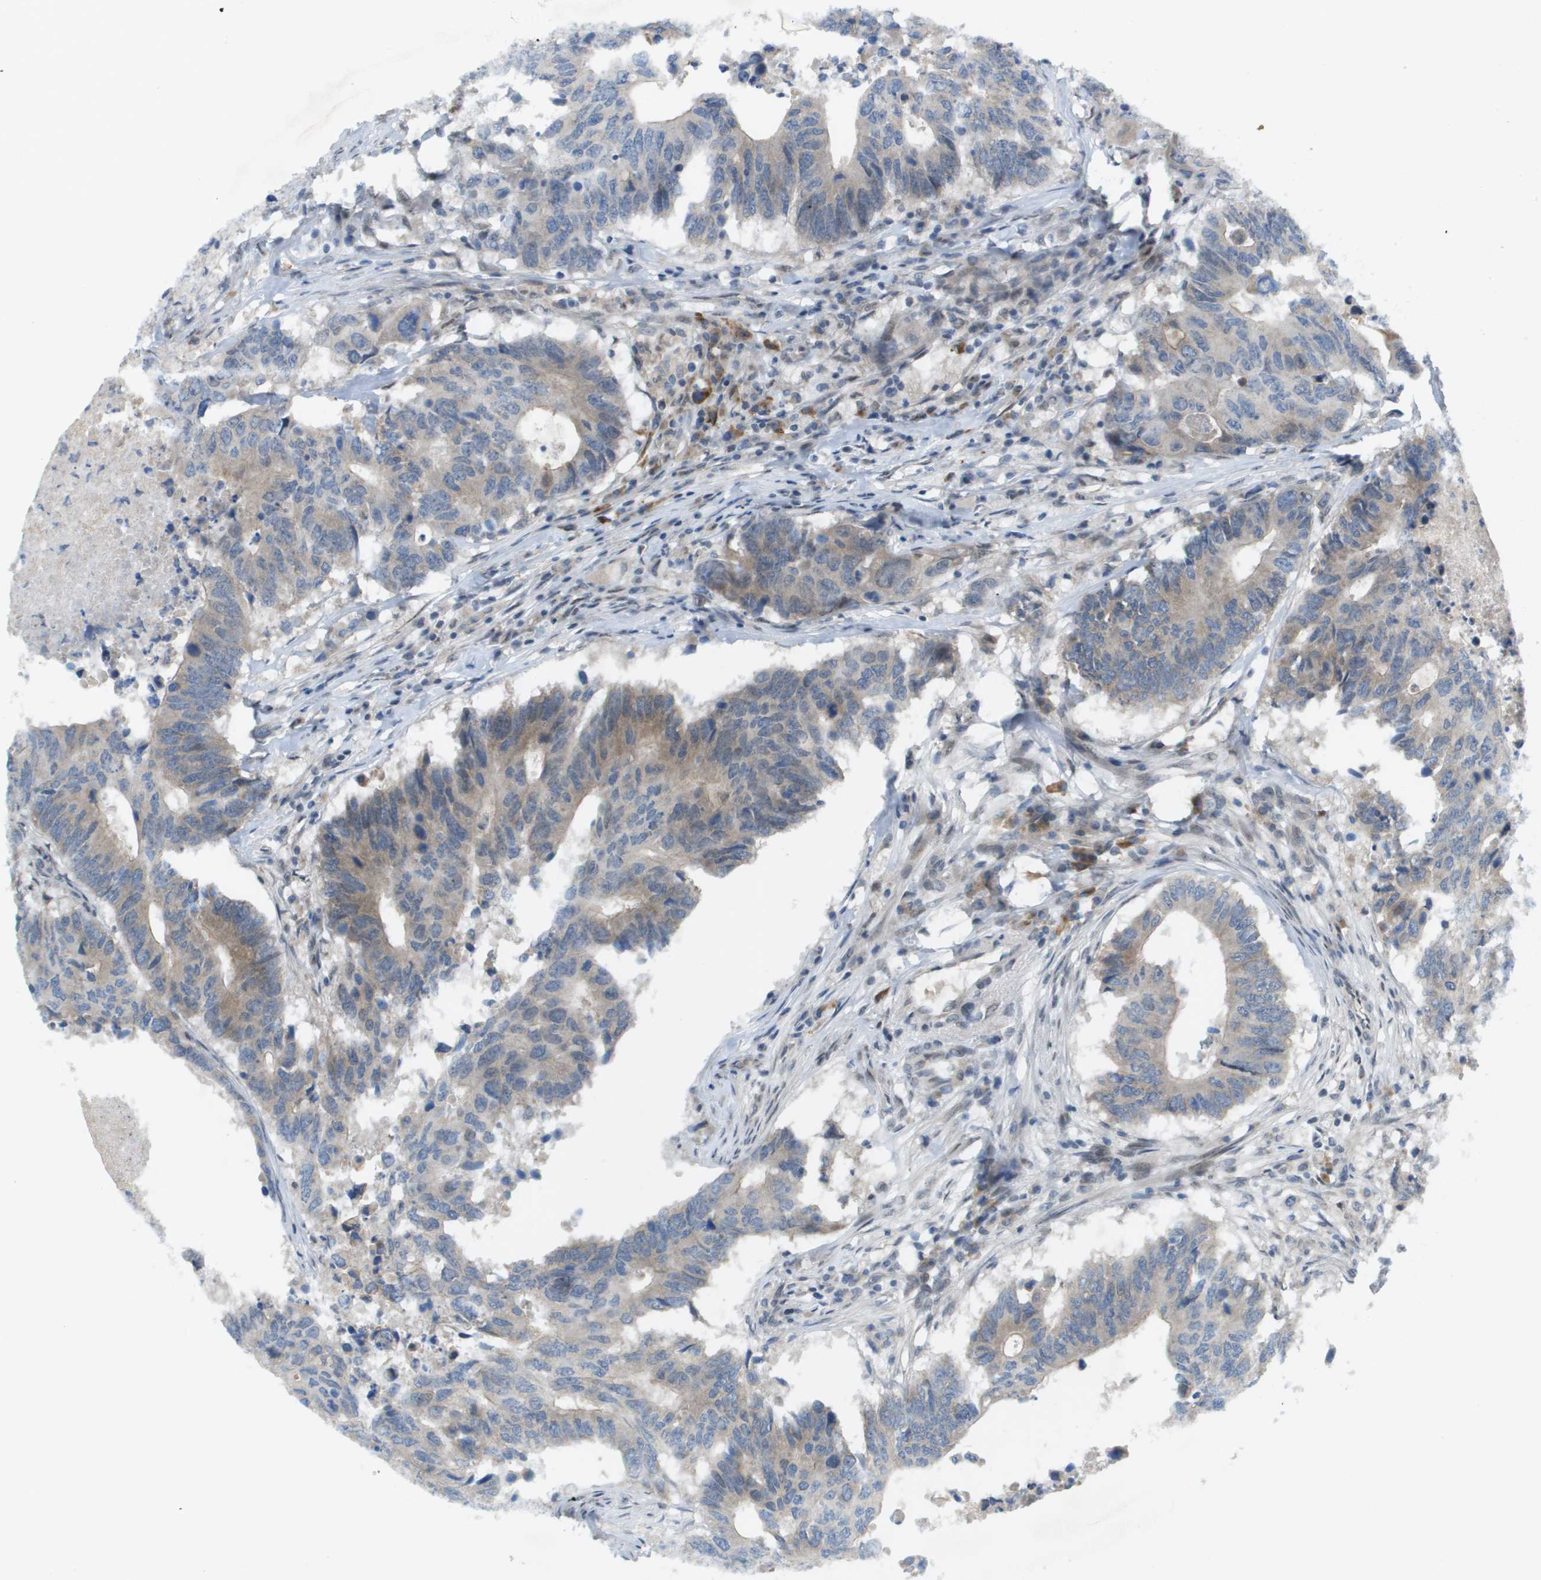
{"staining": {"intensity": "weak", "quantity": ">75%", "location": "cytoplasmic/membranous"}, "tissue": "colorectal cancer", "cell_type": "Tumor cells", "image_type": "cancer", "snomed": [{"axis": "morphology", "description": "Adenocarcinoma, NOS"}, {"axis": "topography", "description": "Colon"}], "caption": "Weak cytoplasmic/membranous protein expression is present in about >75% of tumor cells in colorectal cancer.", "gene": "CACNB4", "patient": {"sex": "male", "age": 71}}